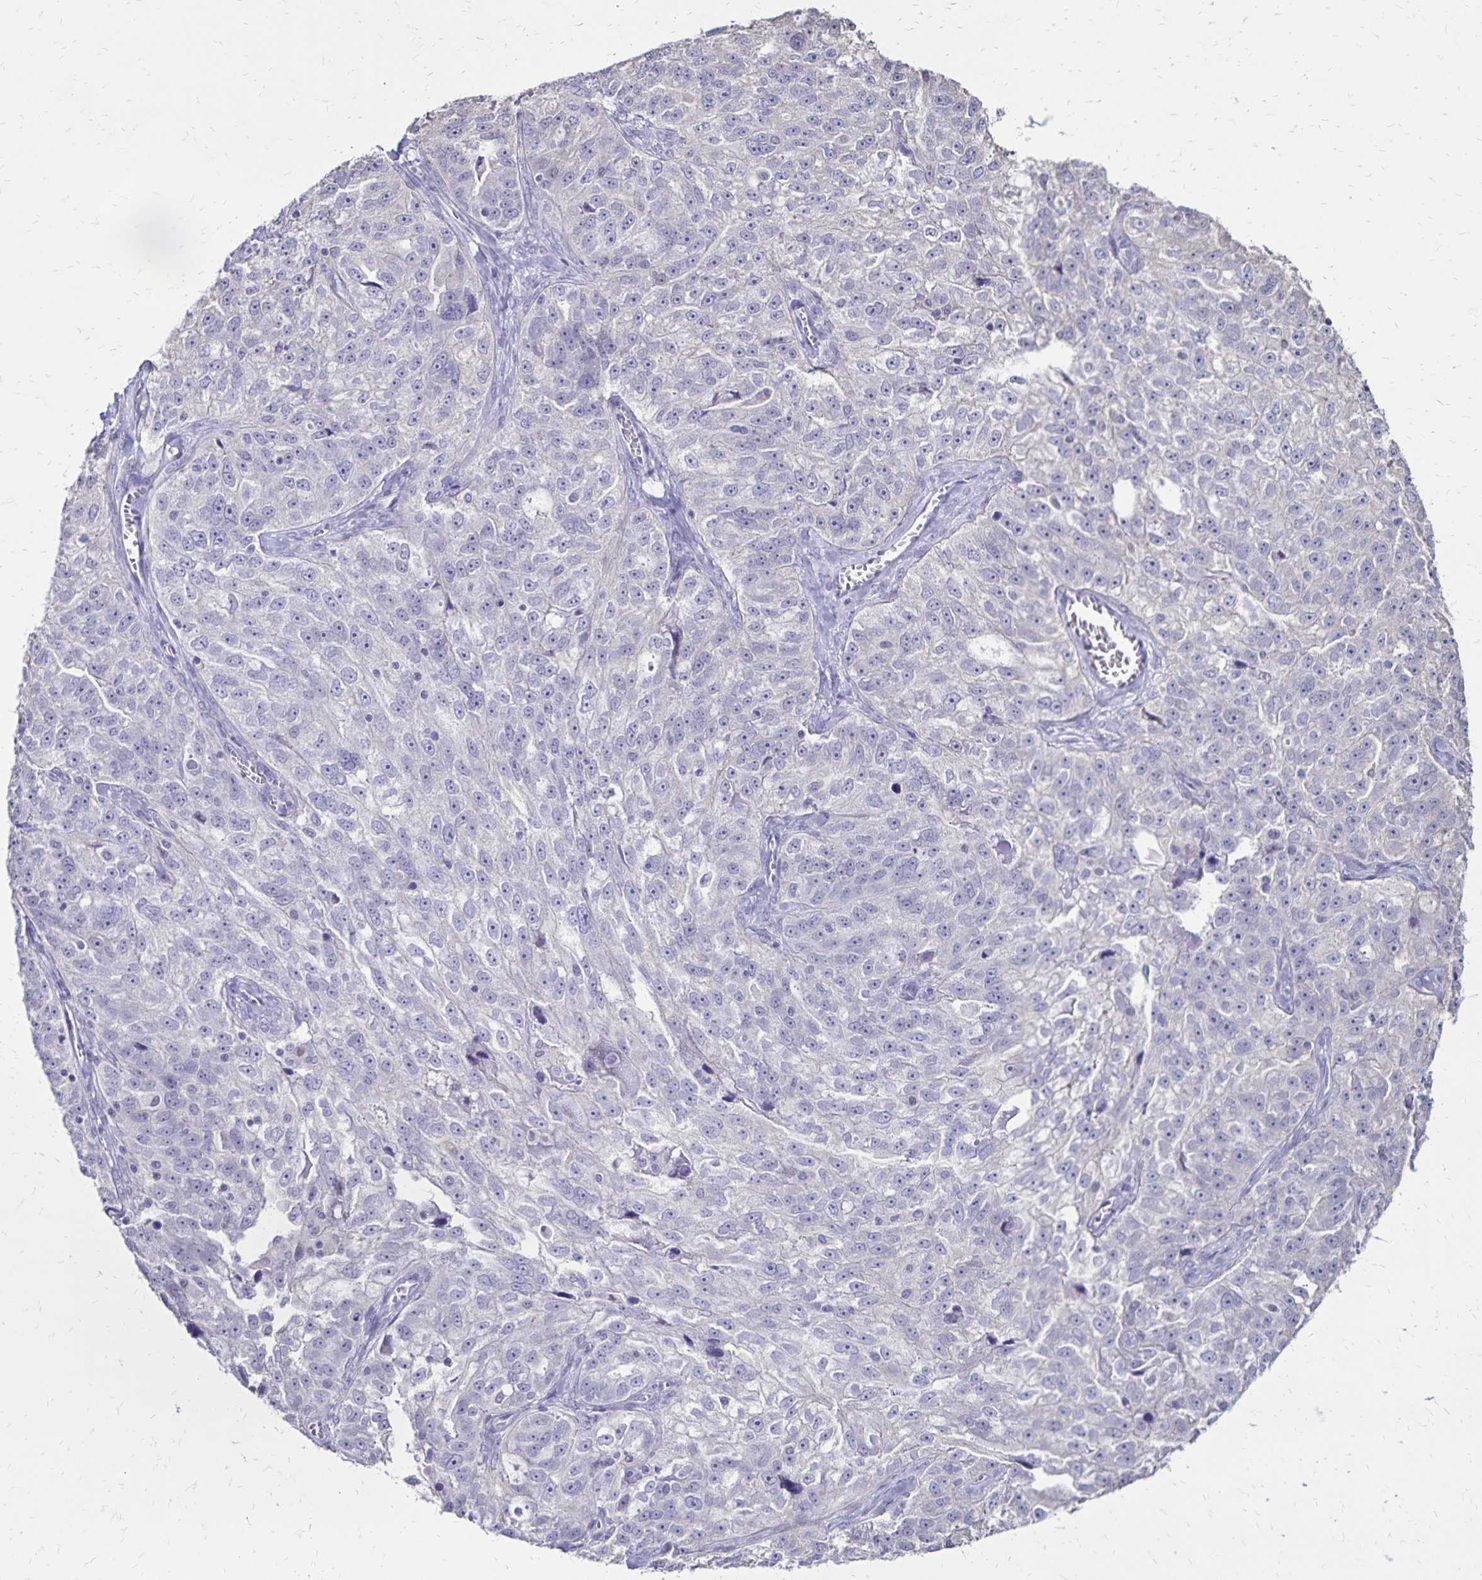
{"staining": {"intensity": "negative", "quantity": "none", "location": "none"}, "tissue": "ovarian cancer", "cell_type": "Tumor cells", "image_type": "cancer", "snomed": [{"axis": "morphology", "description": "Cystadenocarcinoma, serous, NOS"}, {"axis": "topography", "description": "Ovary"}], "caption": "The photomicrograph displays no significant positivity in tumor cells of serous cystadenocarcinoma (ovarian).", "gene": "SH3GL3", "patient": {"sex": "female", "age": 51}}